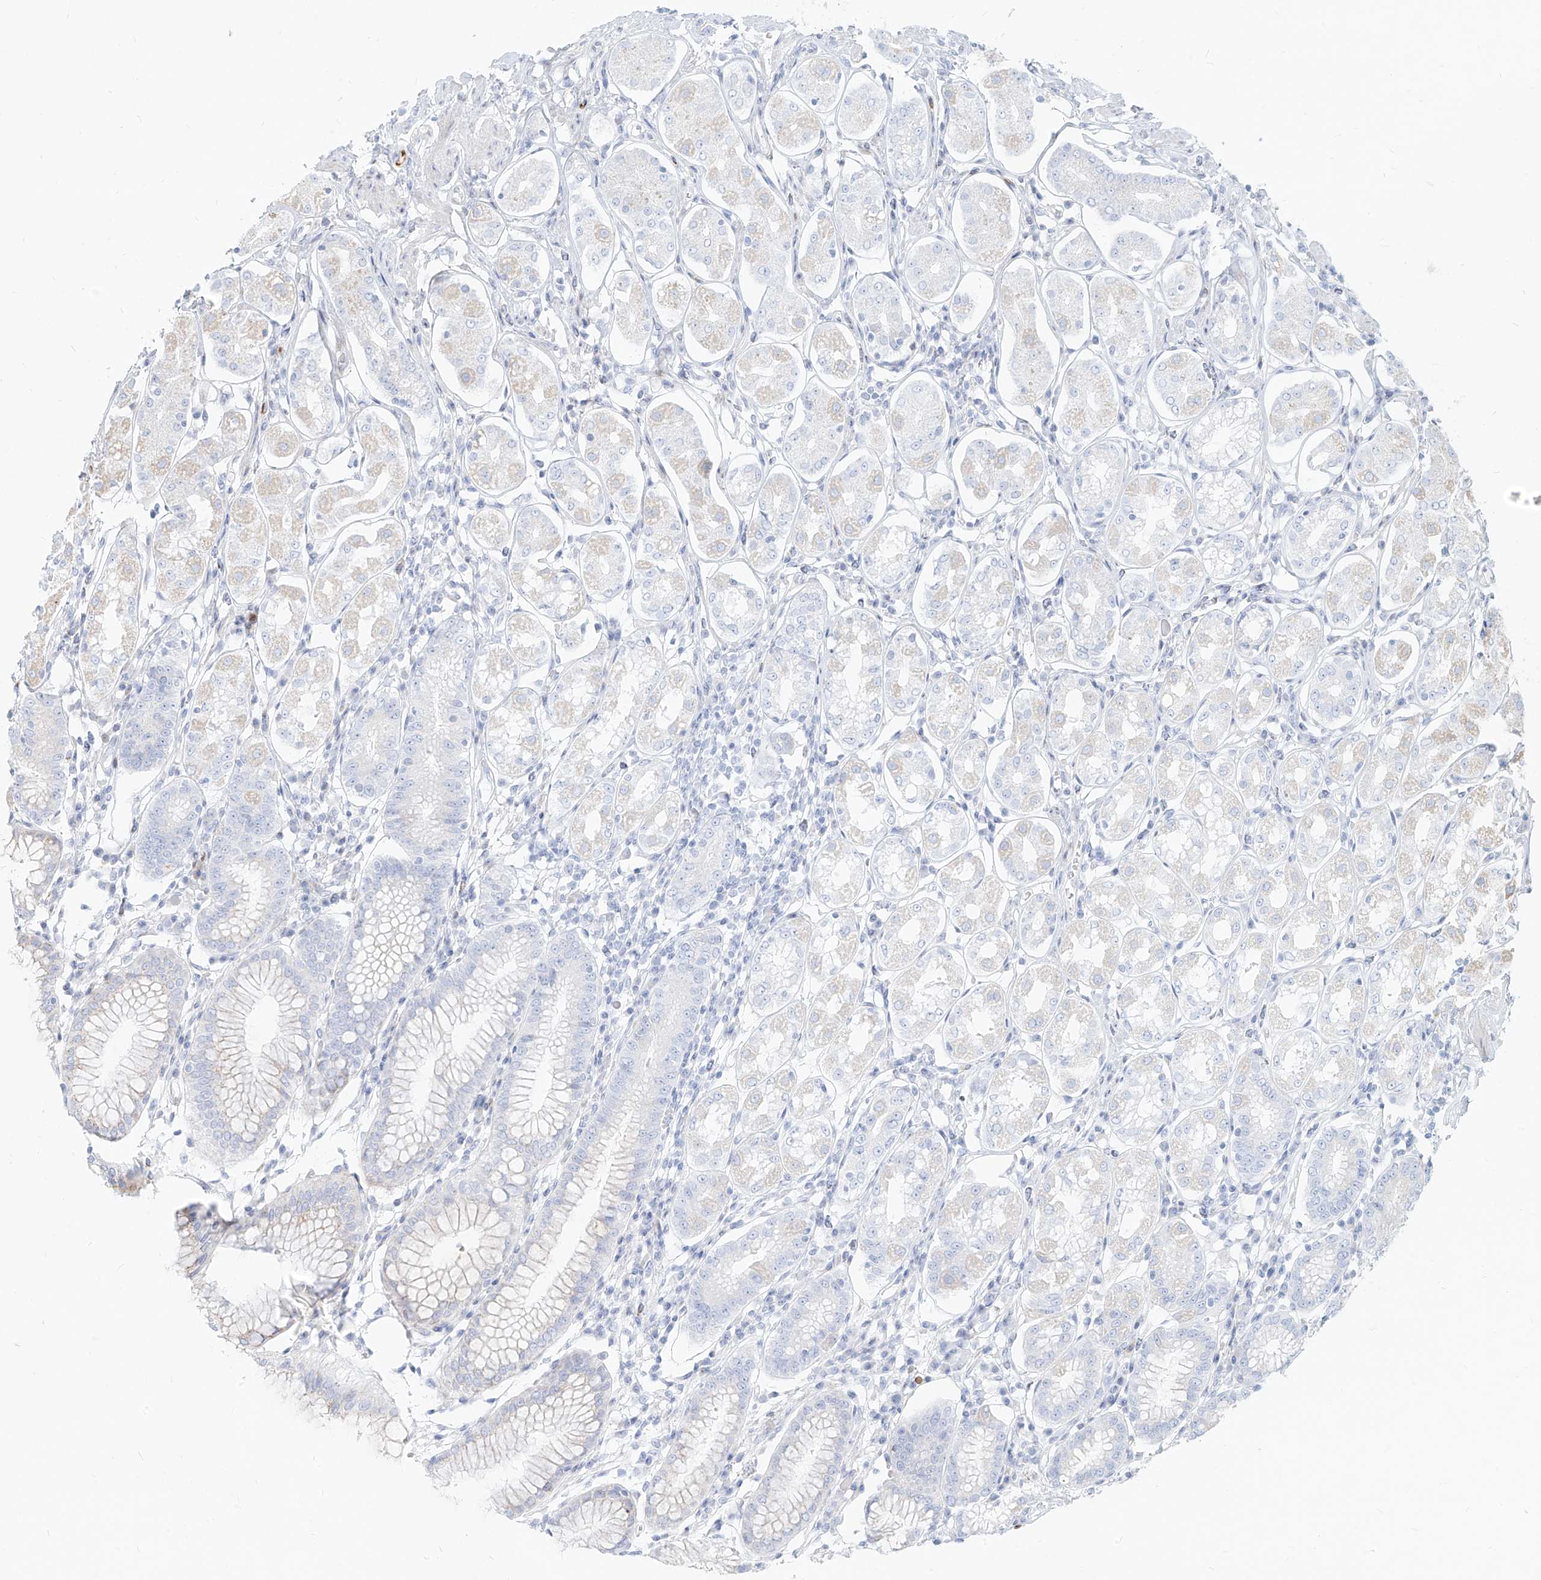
{"staining": {"intensity": "negative", "quantity": "none", "location": "none"}, "tissue": "stomach", "cell_type": "Glandular cells", "image_type": "normal", "snomed": [{"axis": "morphology", "description": "Normal tissue, NOS"}, {"axis": "topography", "description": "Stomach"}, {"axis": "topography", "description": "Stomach, lower"}], "caption": "A histopathology image of stomach stained for a protein exhibits no brown staining in glandular cells. The staining is performed using DAB (3,3'-diaminobenzidine) brown chromogen with nuclei counter-stained in using hematoxylin.", "gene": "MTX2", "patient": {"sex": "female", "age": 56}}